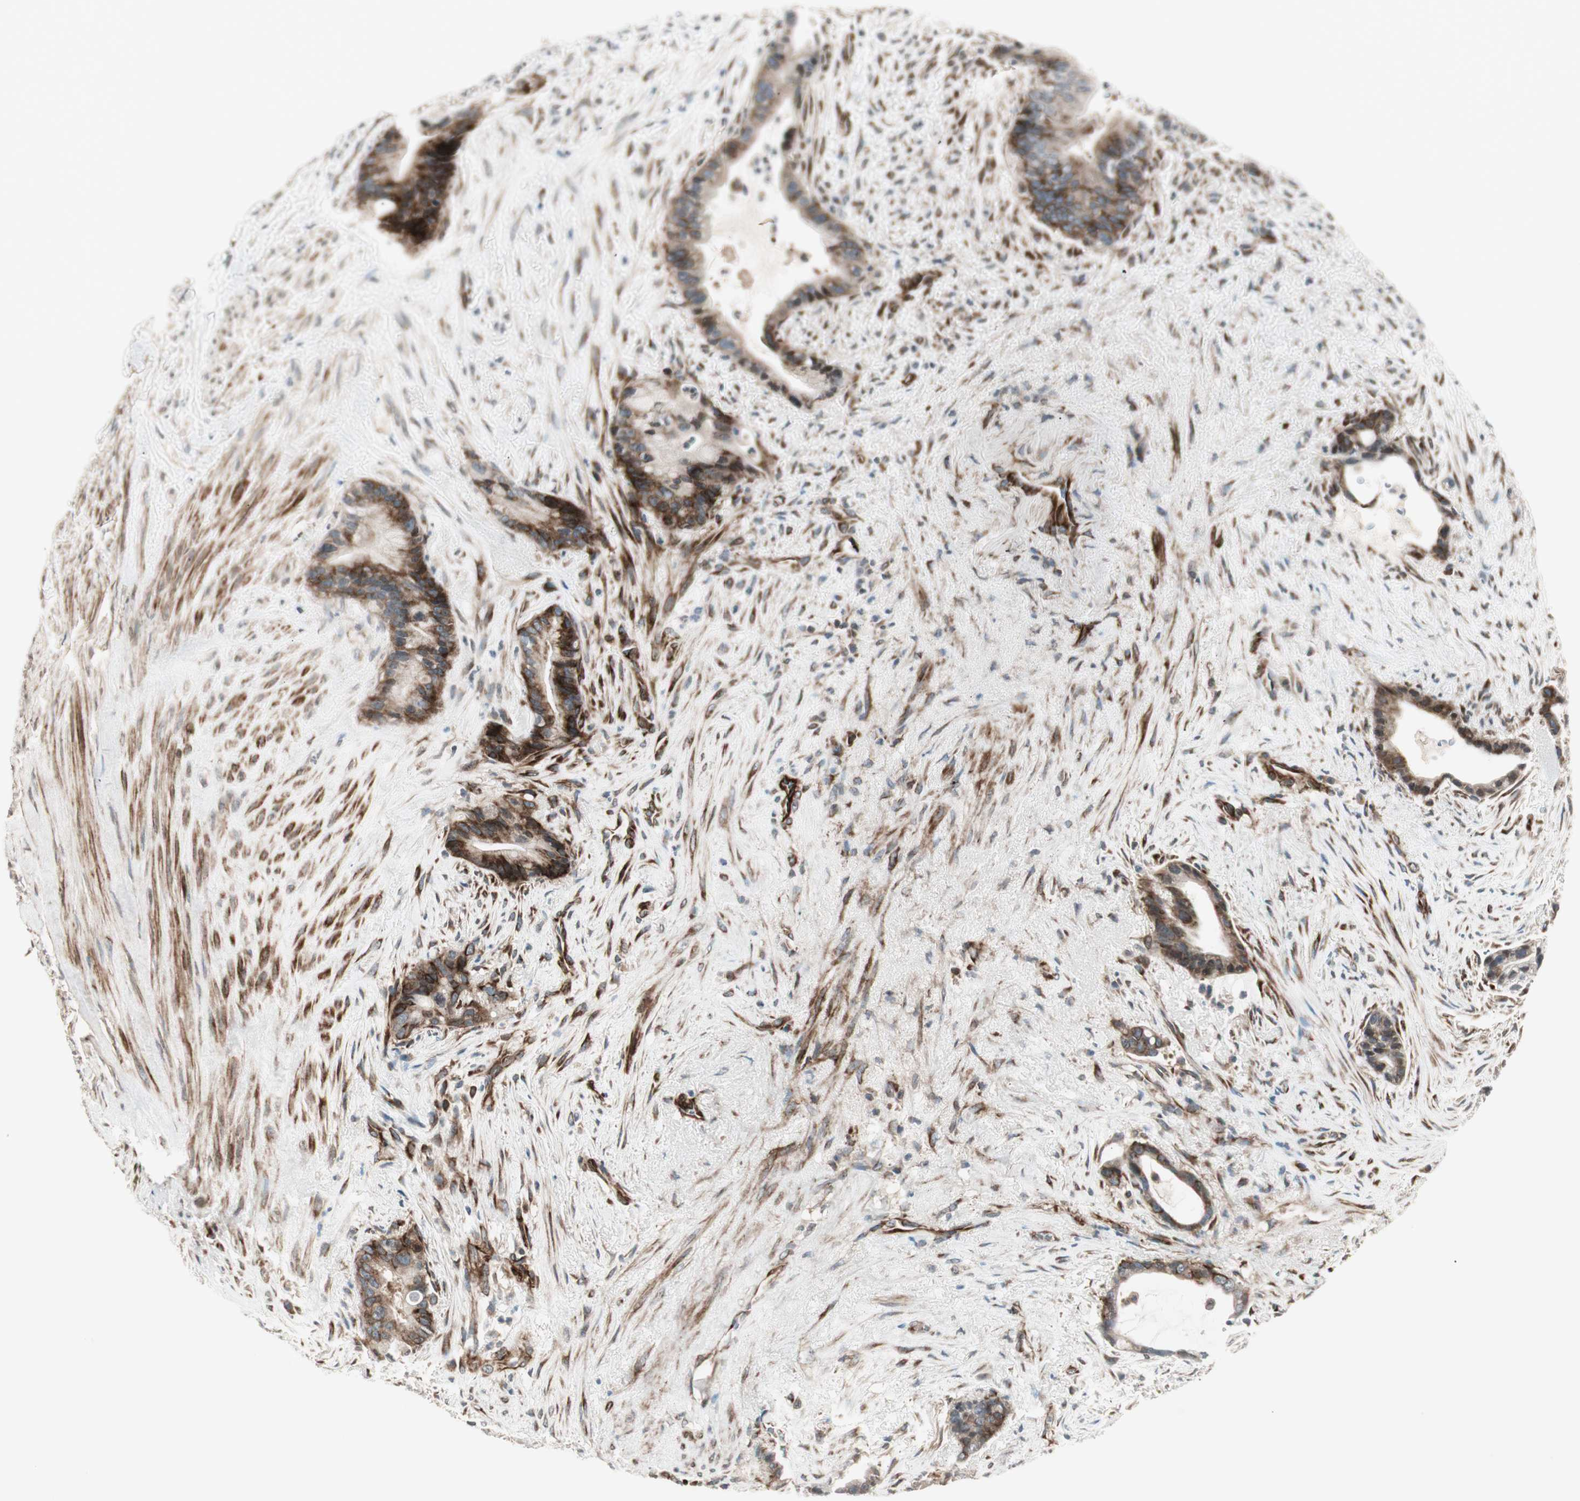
{"staining": {"intensity": "strong", "quantity": ">75%", "location": "cytoplasmic/membranous"}, "tissue": "liver cancer", "cell_type": "Tumor cells", "image_type": "cancer", "snomed": [{"axis": "morphology", "description": "Cholangiocarcinoma"}, {"axis": "topography", "description": "Liver"}], "caption": "Immunohistochemistry (IHC) of human liver cholangiocarcinoma shows high levels of strong cytoplasmic/membranous expression in about >75% of tumor cells.", "gene": "PPP2R5E", "patient": {"sex": "female", "age": 55}}